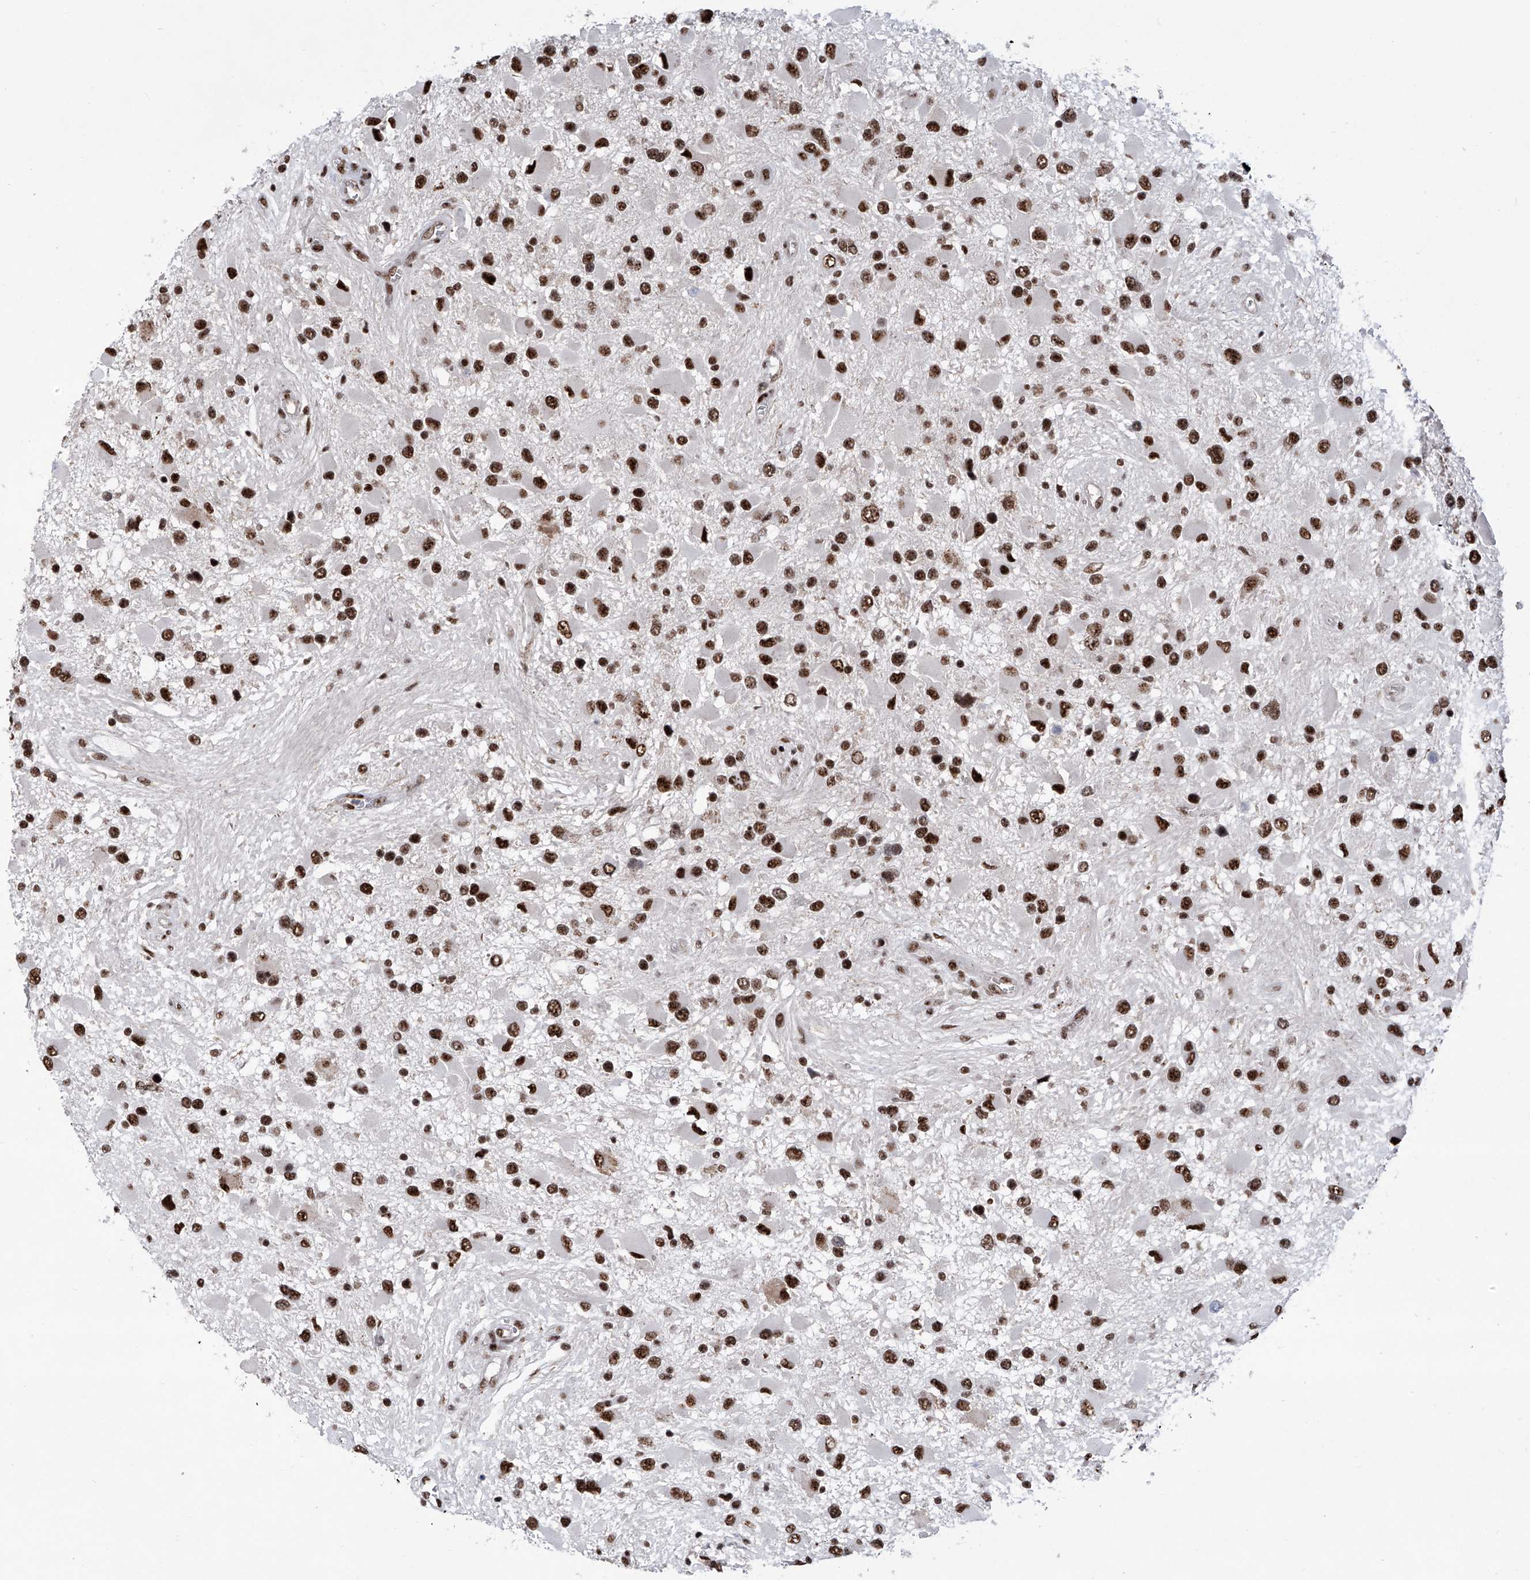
{"staining": {"intensity": "strong", "quantity": ">75%", "location": "nuclear"}, "tissue": "glioma", "cell_type": "Tumor cells", "image_type": "cancer", "snomed": [{"axis": "morphology", "description": "Glioma, malignant, High grade"}, {"axis": "topography", "description": "Brain"}], "caption": "A high-resolution histopathology image shows immunohistochemistry (IHC) staining of glioma, which demonstrates strong nuclear expression in approximately >75% of tumor cells.", "gene": "FBXL4", "patient": {"sex": "male", "age": 53}}